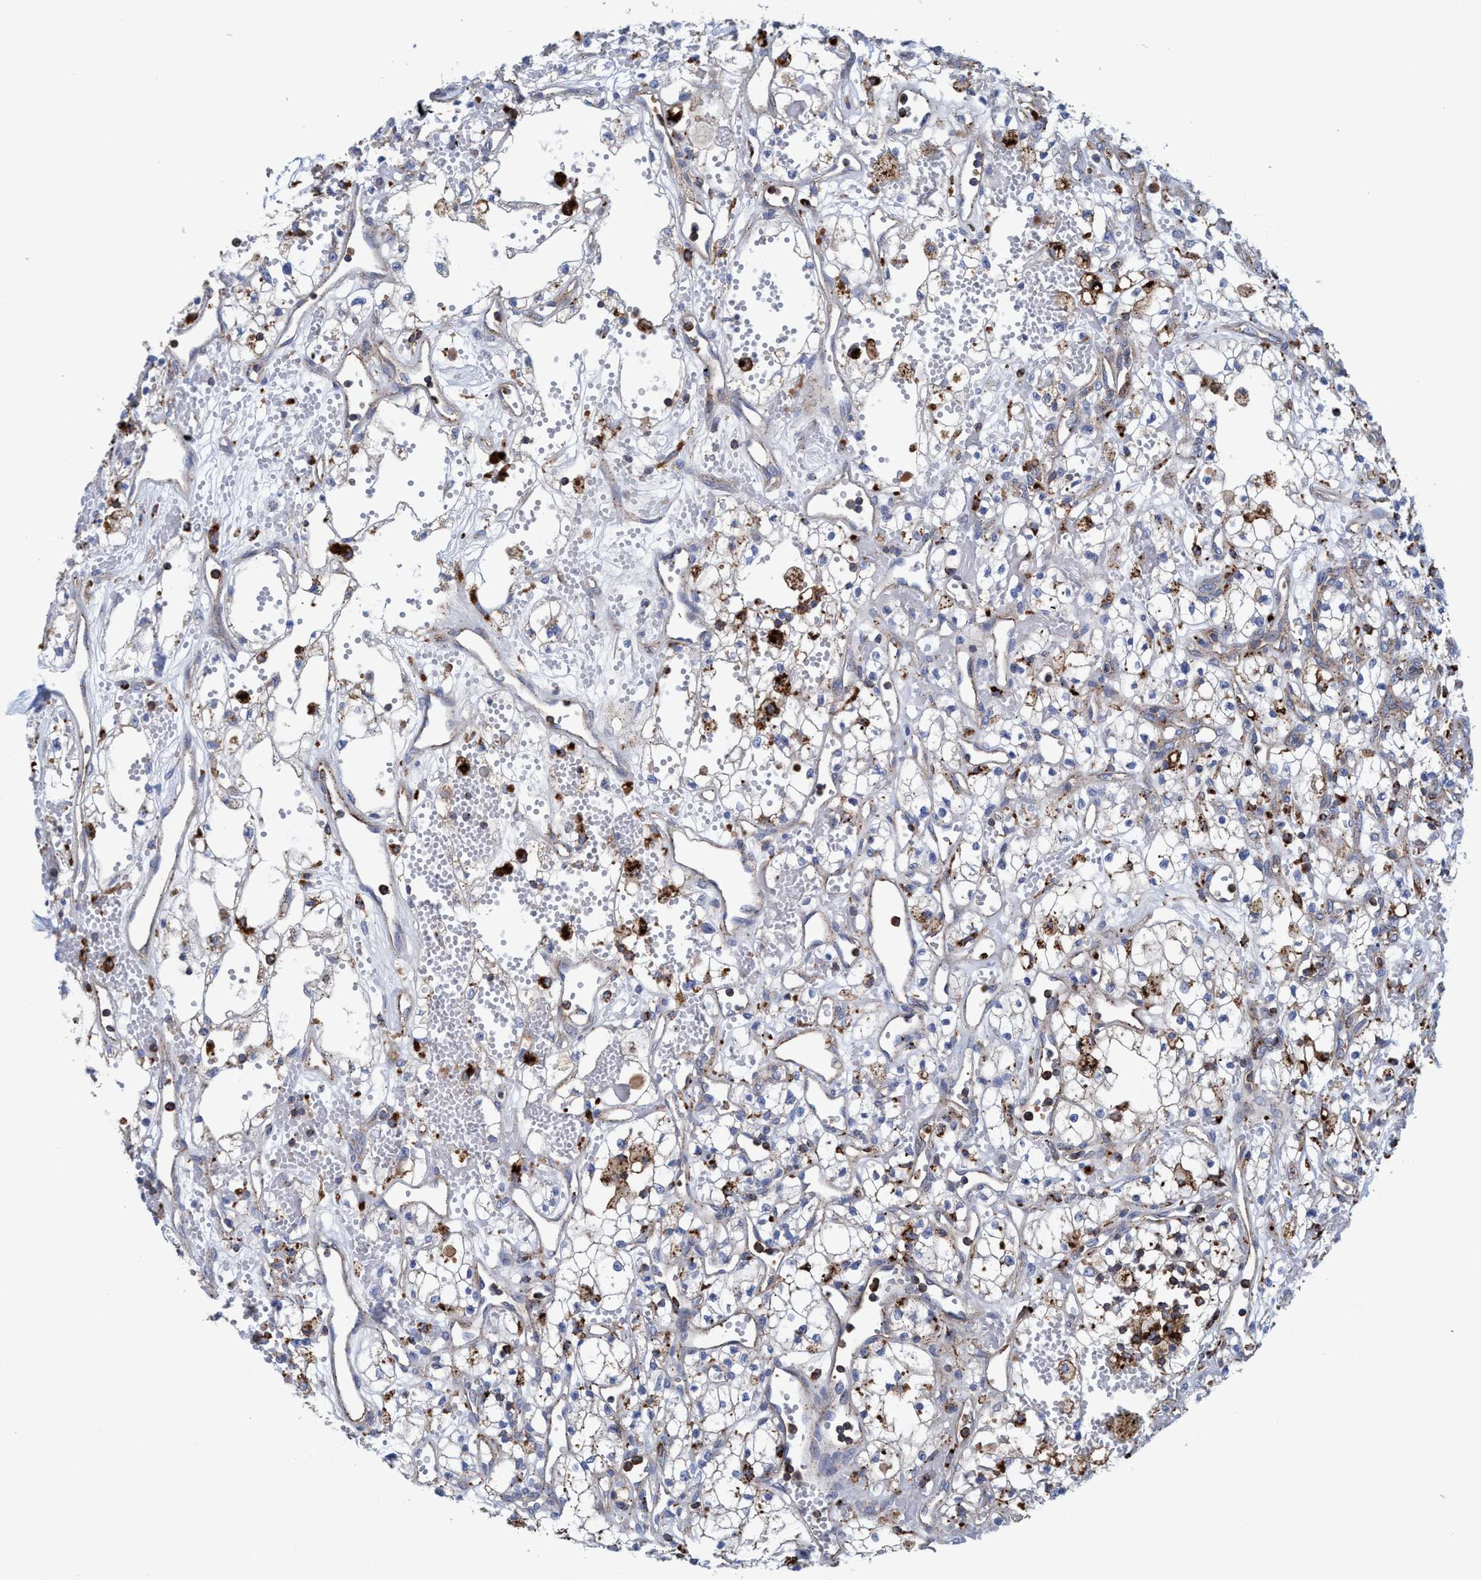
{"staining": {"intensity": "negative", "quantity": "none", "location": "none"}, "tissue": "renal cancer", "cell_type": "Tumor cells", "image_type": "cancer", "snomed": [{"axis": "morphology", "description": "Adenocarcinoma, NOS"}, {"axis": "topography", "description": "Kidney"}], "caption": "DAB immunohistochemical staining of human renal cancer shows no significant positivity in tumor cells. The staining is performed using DAB (3,3'-diaminobenzidine) brown chromogen with nuclei counter-stained in using hematoxylin.", "gene": "TRIM65", "patient": {"sex": "male", "age": 59}}